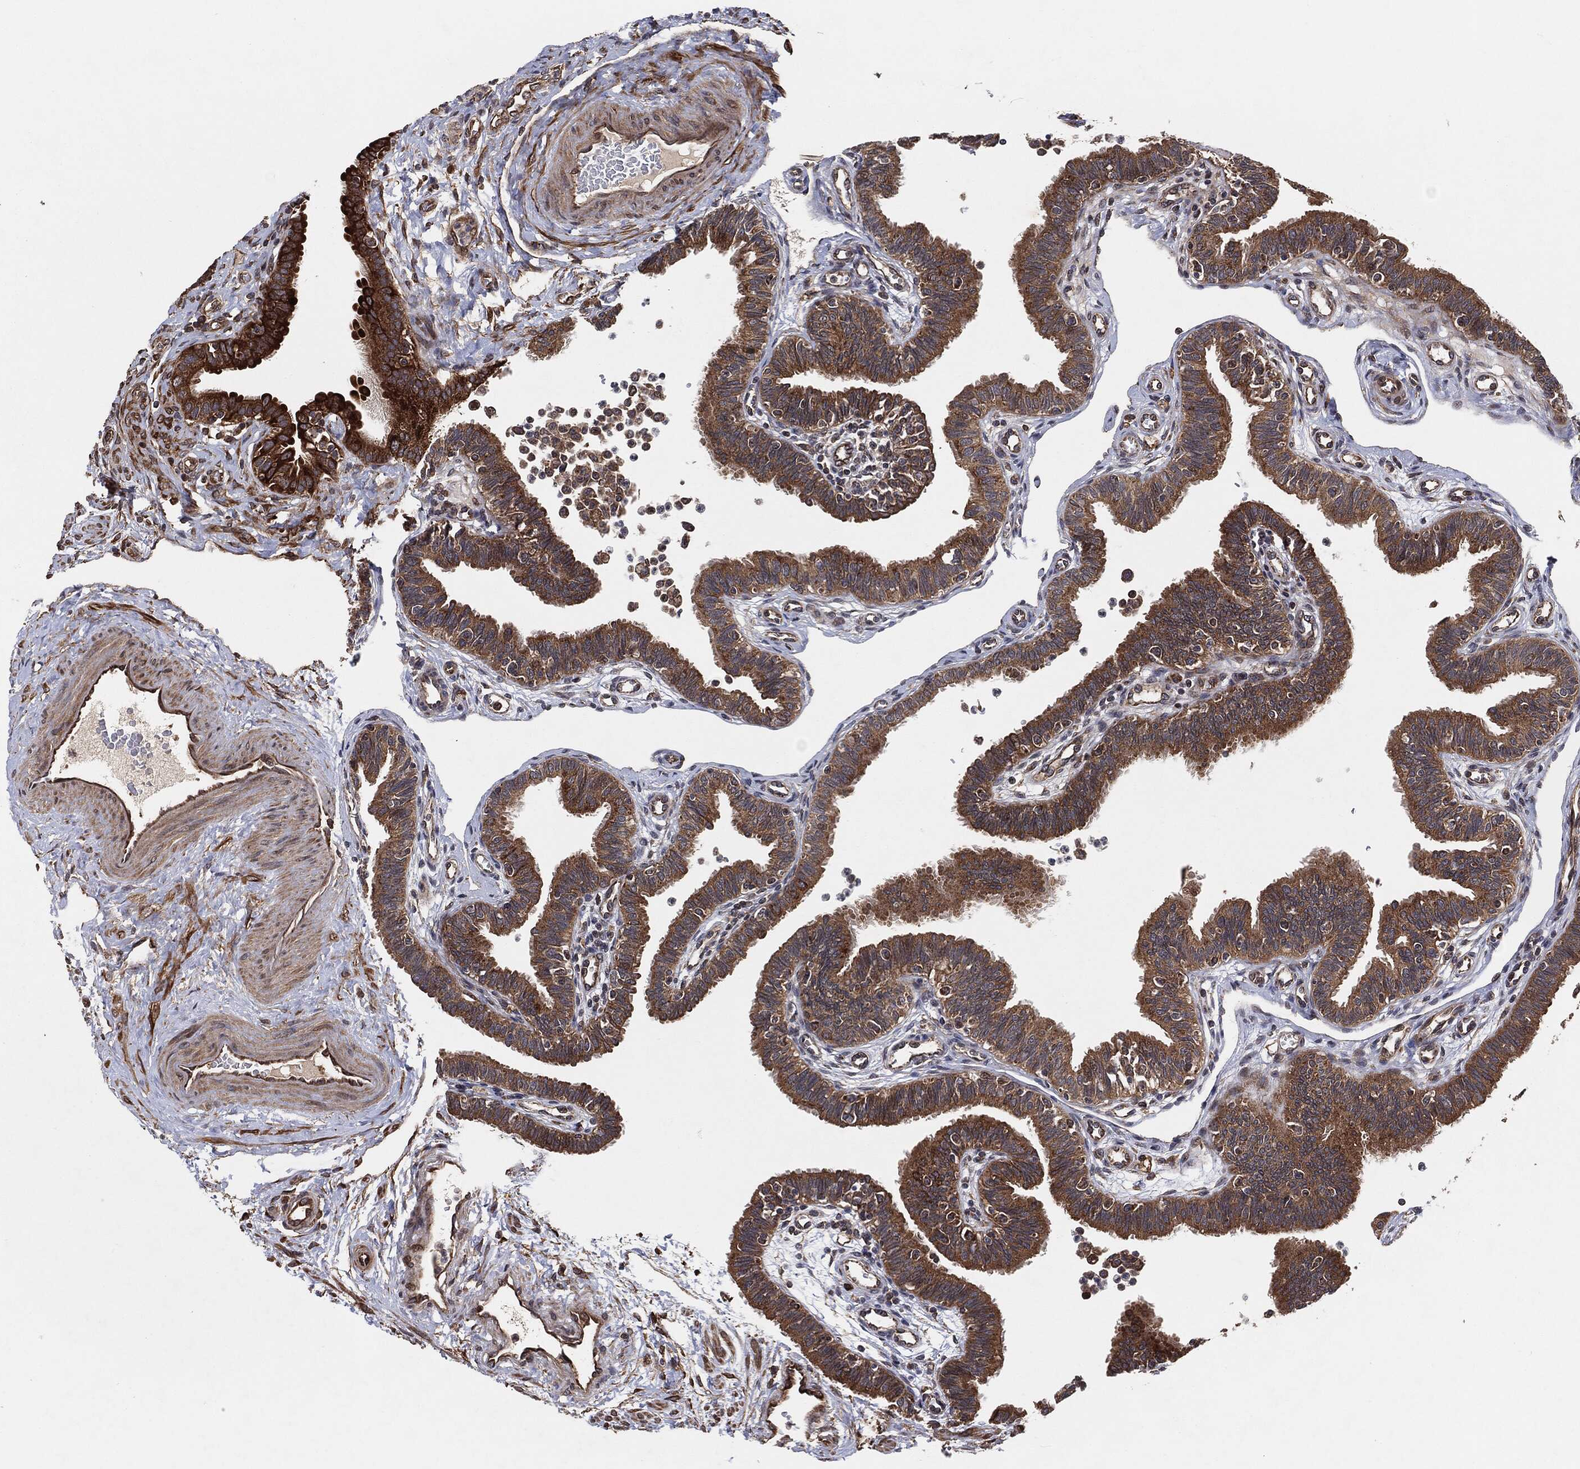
{"staining": {"intensity": "strong", "quantity": ">75%", "location": "cytoplasmic/membranous"}, "tissue": "fallopian tube", "cell_type": "Glandular cells", "image_type": "normal", "snomed": [{"axis": "morphology", "description": "Normal tissue, NOS"}, {"axis": "topography", "description": "Fallopian tube"}], "caption": "Normal fallopian tube displays strong cytoplasmic/membranous positivity in approximately >75% of glandular cells.", "gene": "BCAR1", "patient": {"sex": "female", "age": 36}}